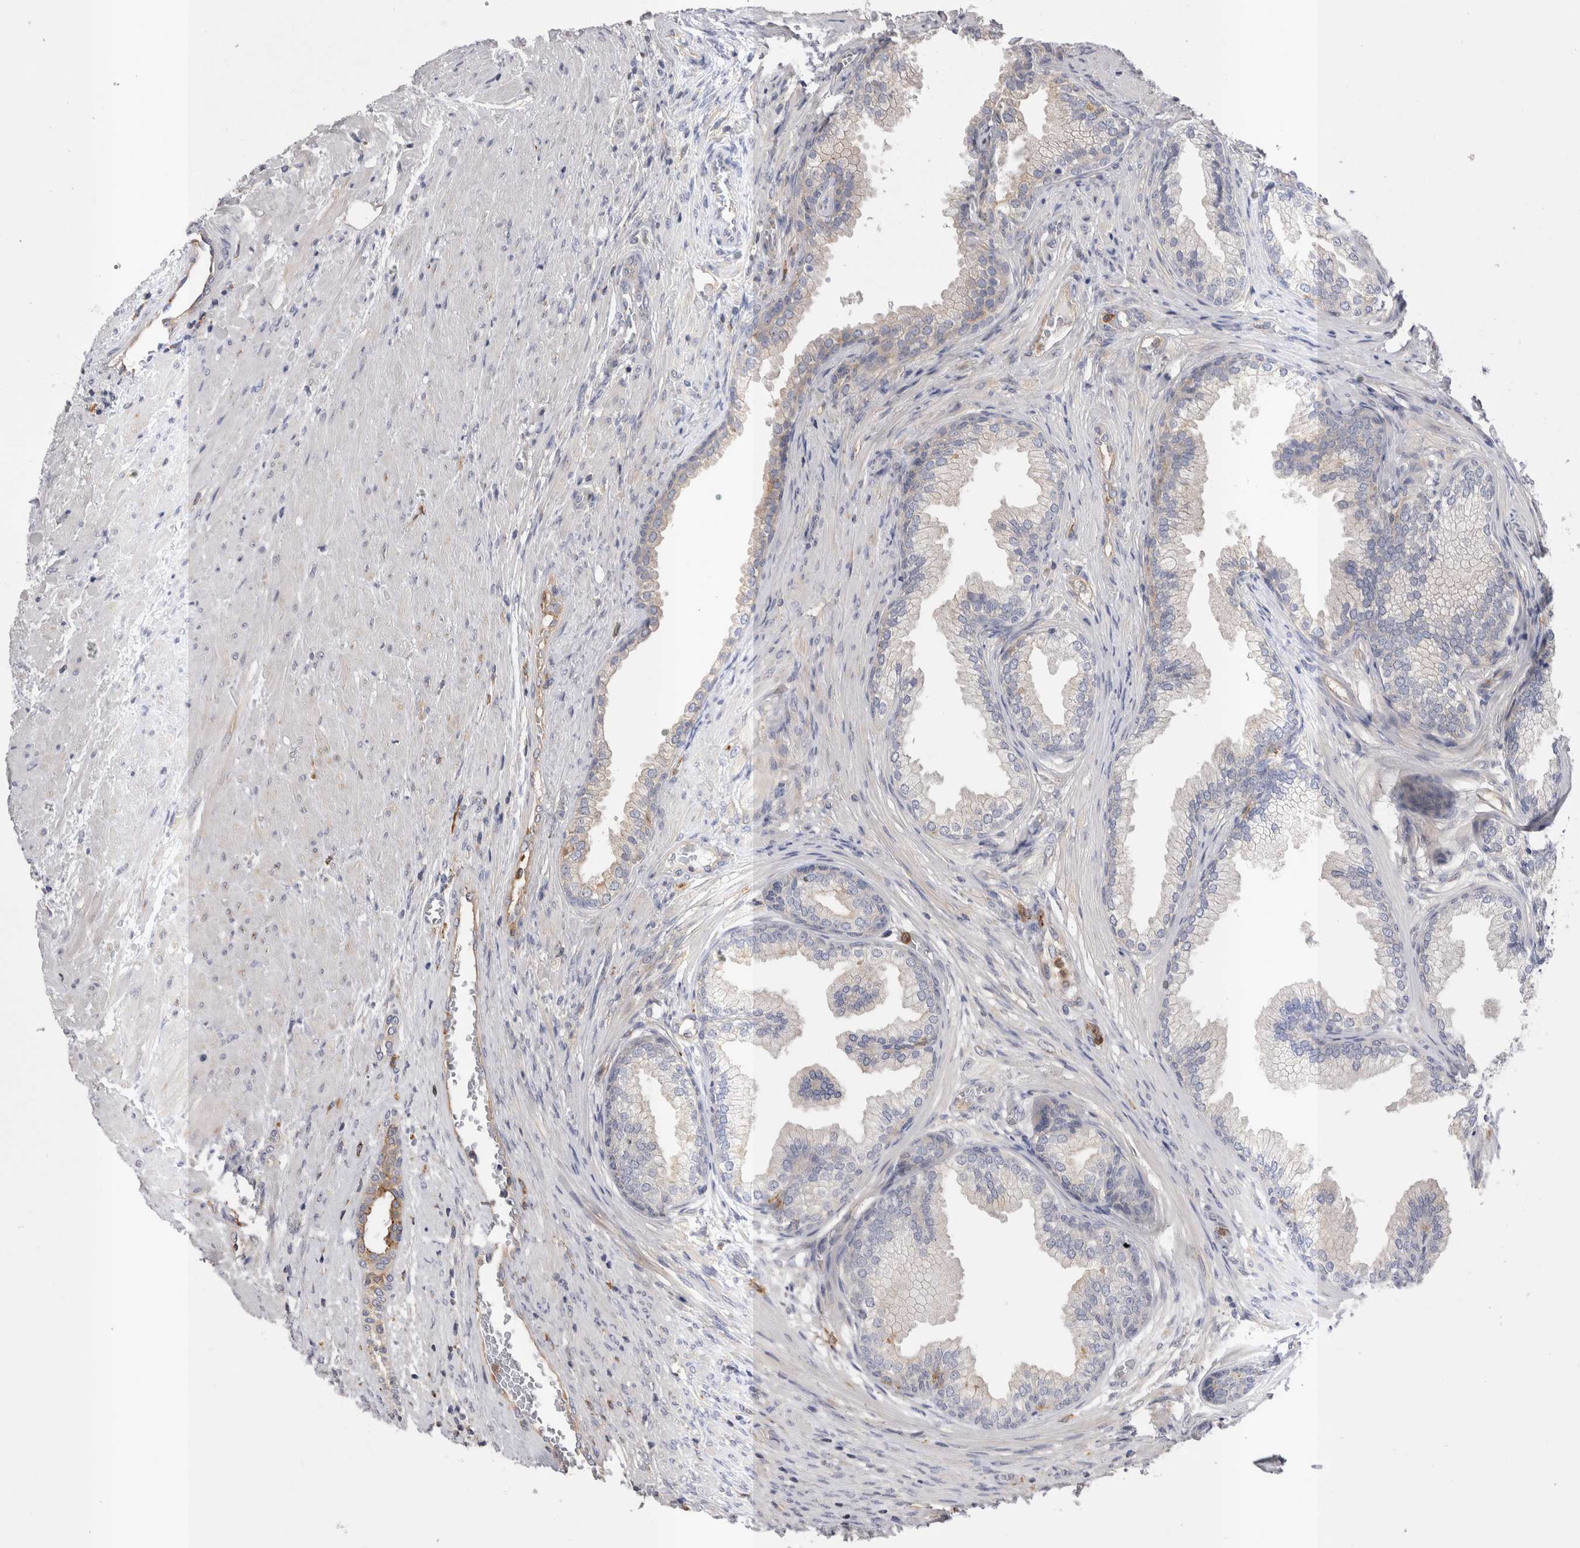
{"staining": {"intensity": "weak", "quantity": "25%-75%", "location": "cytoplasmic/membranous"}, "tissue": "prostate", "cell_type": "Glandular cells", "image_type": "normal", "snomed": [{"axis": "morphology", "description": "Normal tissue, NOS"}, {"axis": "topography", "description": "Prostate"}], "caption": "Immunohistochemistry (IHC) (DAB) staining of benign prostate demonstrates weak cytoplasmic/membranous protein positivity in about 25%-75% of glandular cells. (Brightfield microscopy of DAB IHC at high magnification).", "gene": "RAB11FIP1", "patient": {"sex": "male", "age": 76}}